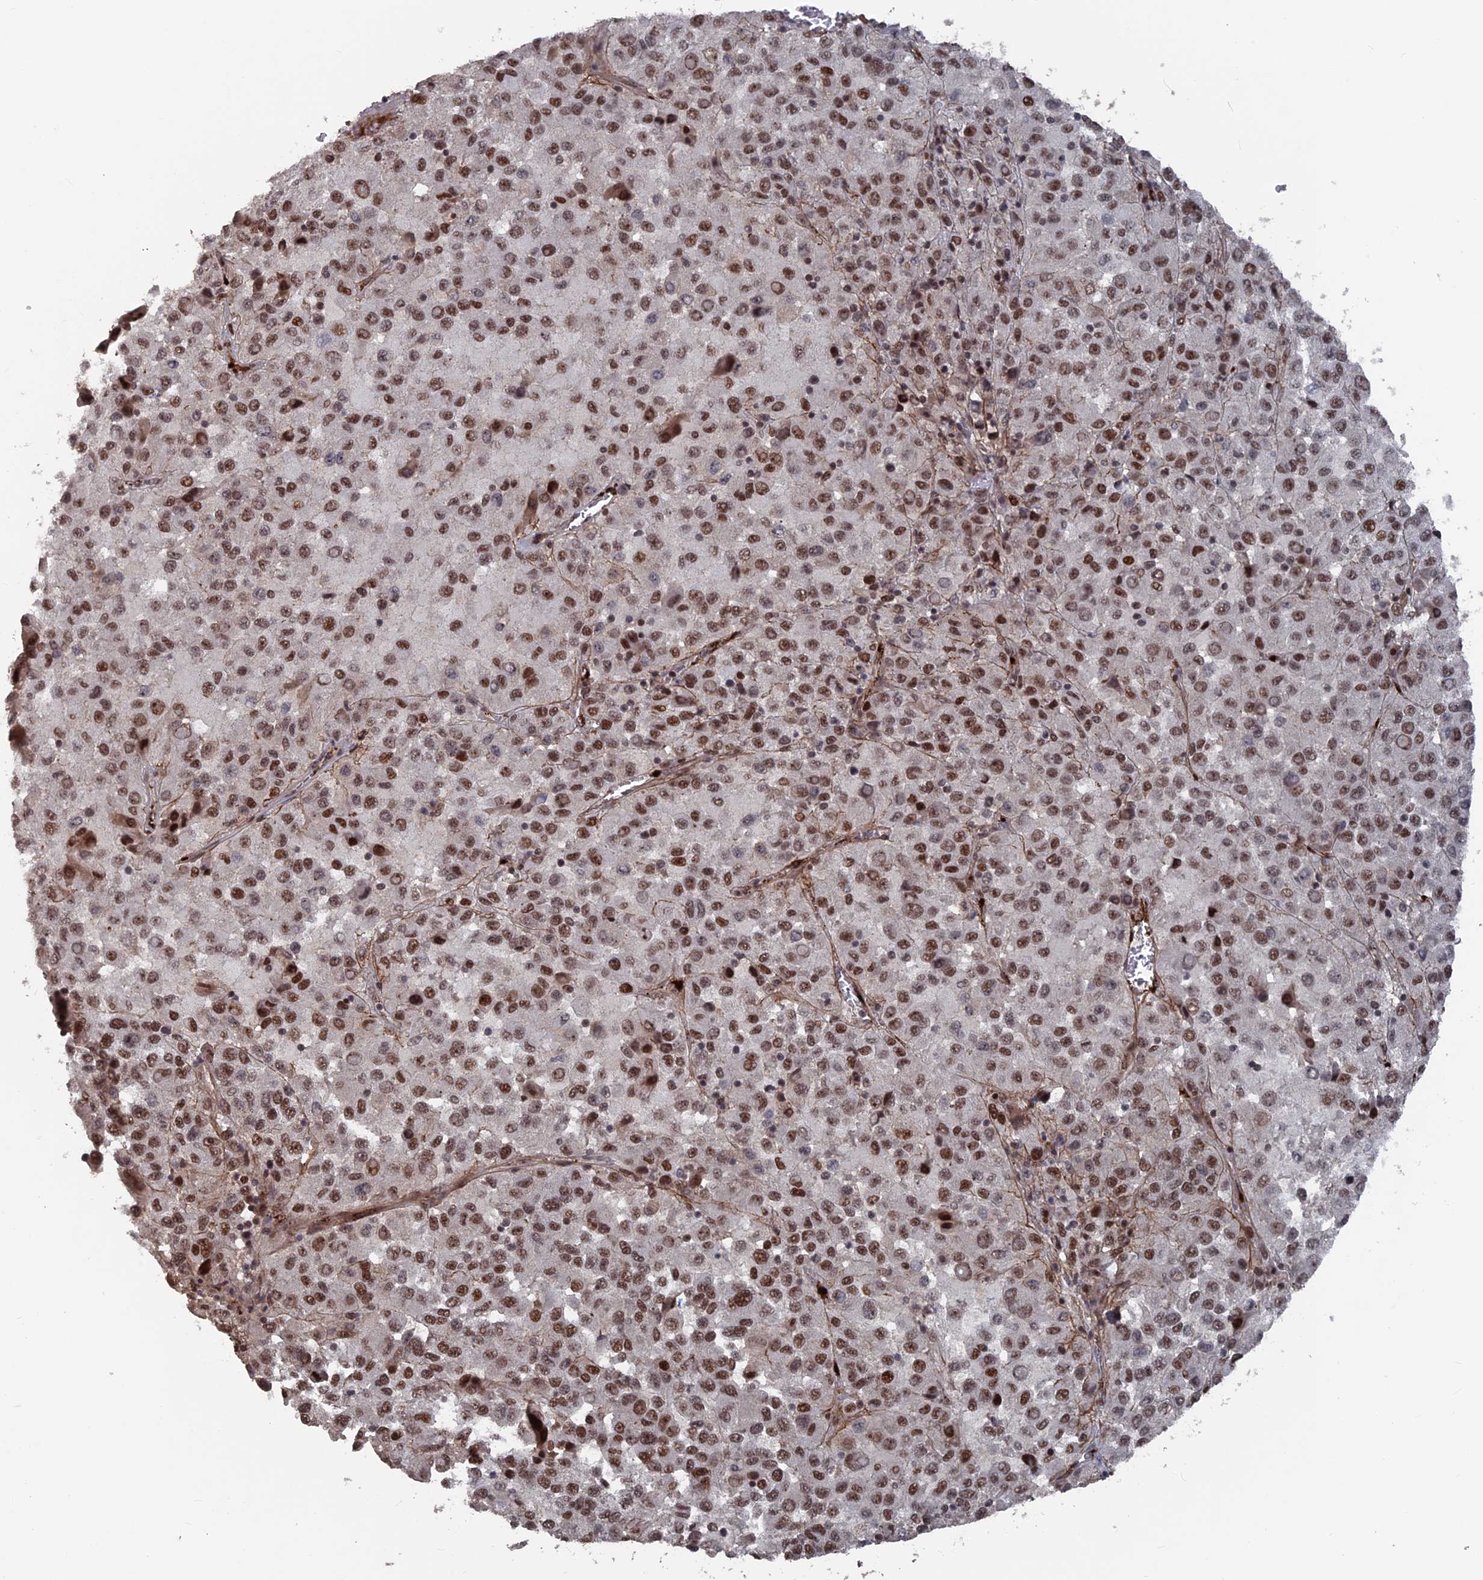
{"staining": {"intensity": "moderate", "quantity": ">75%", "location": "nuclear"}, "tissue": "melanoma", "cell_type": "Tumor cells", "image_type": "cancer", "snomed": [{"axis": "morphology", "description": "Malignant melanoma, Metastatic site"}, {"axis": "topography", "description": "Lung"}], "caption": "A photomicrograph of human melanoma stained for a protein demonstrates moderate nuclear brown staining in tumor cells.", "gene": "SH3D21", "patient": {"sex": "male", "age": 64}}